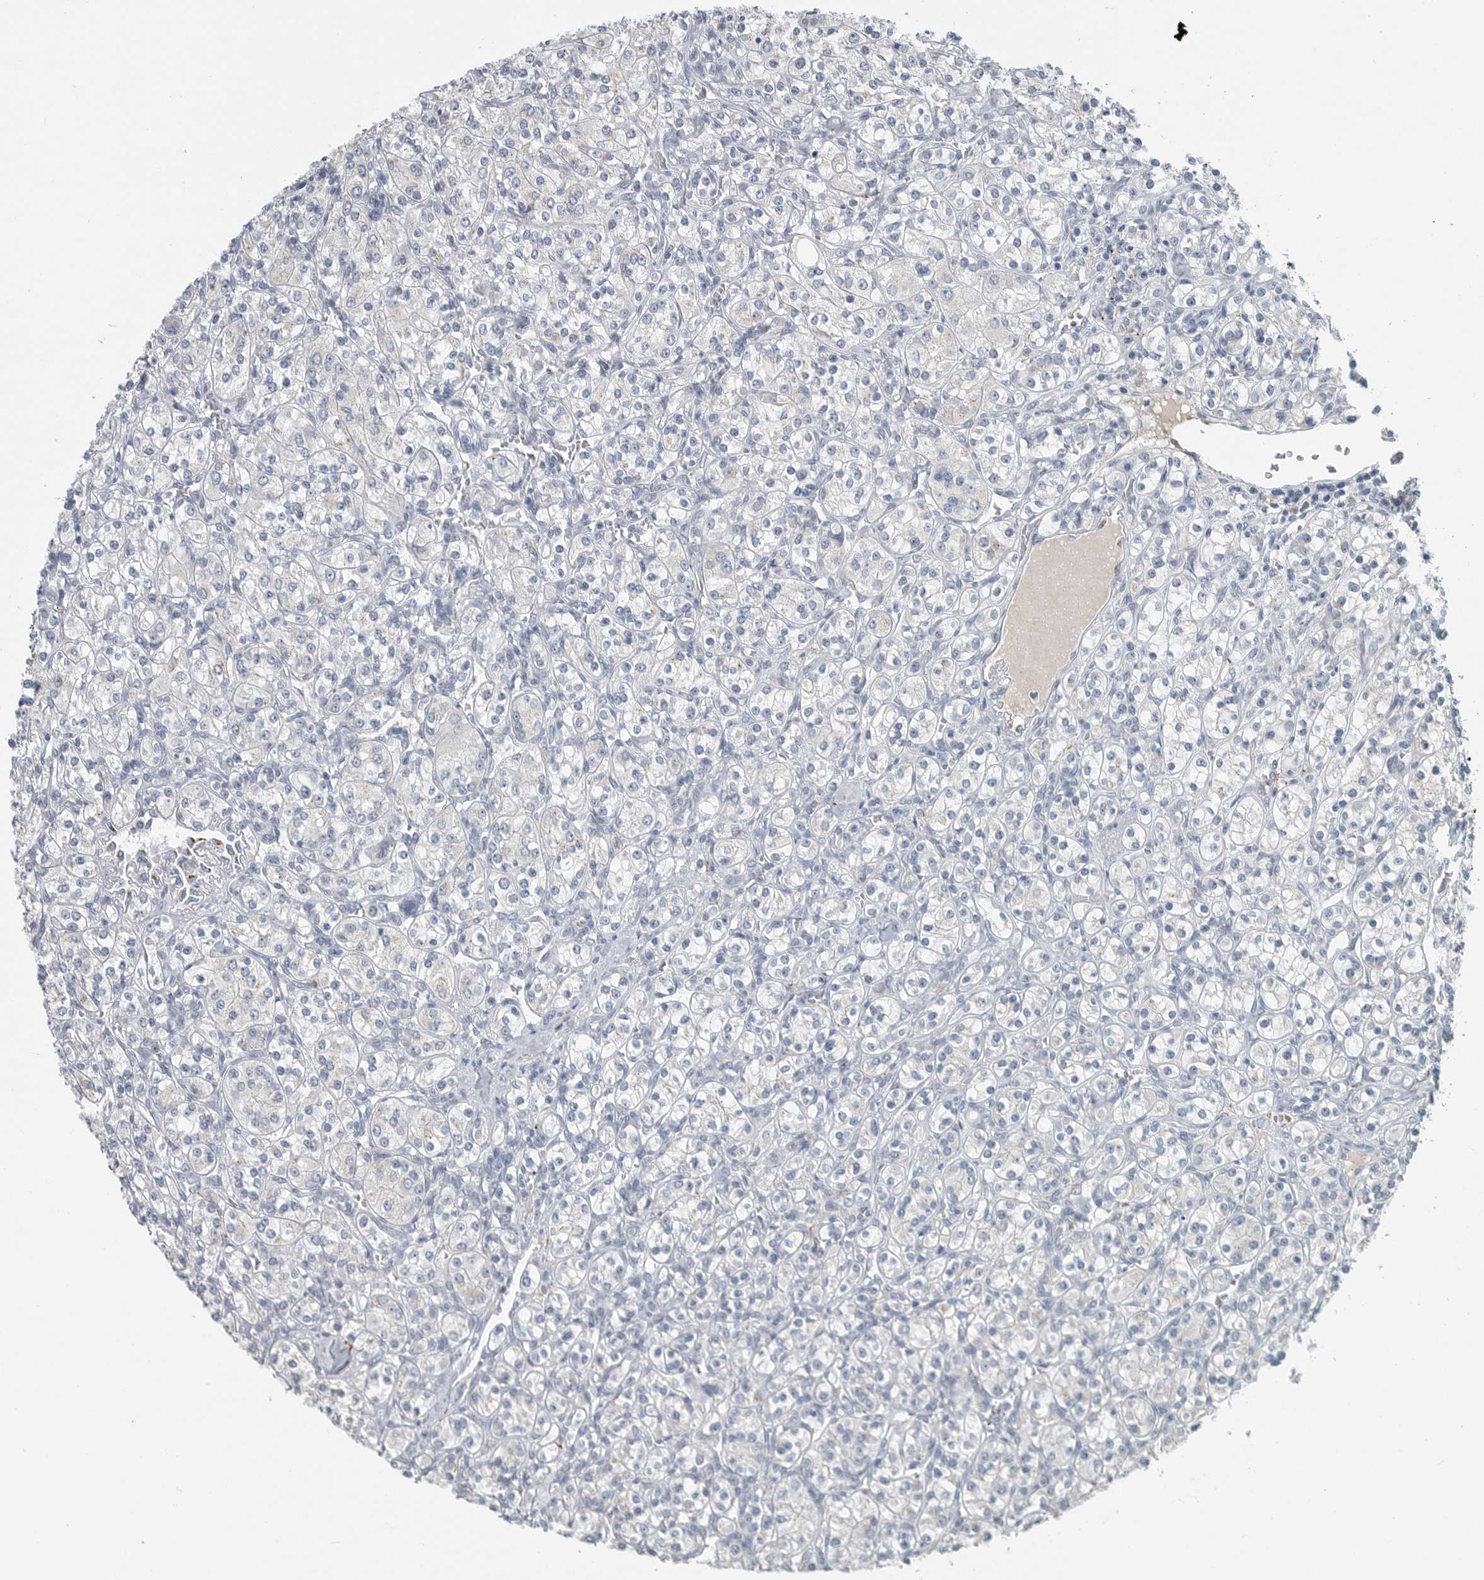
{"staining": {"intensity": "negative", "quantity": "none", "location": "none"}, "tissue": "renal cancer", "cell_type": "Tumor cells", "image_type": "cancer", "snomed": [{"axis": "morphology", "description": "Adenocarcinoma, NOS"}, {"axis": "topography", "description": "Kidney"}], "caption": "Tumor cells show no significant protein staining in renal cancer.", "gene": "PAM", "patient": {"sex": "male", "age": 77}}